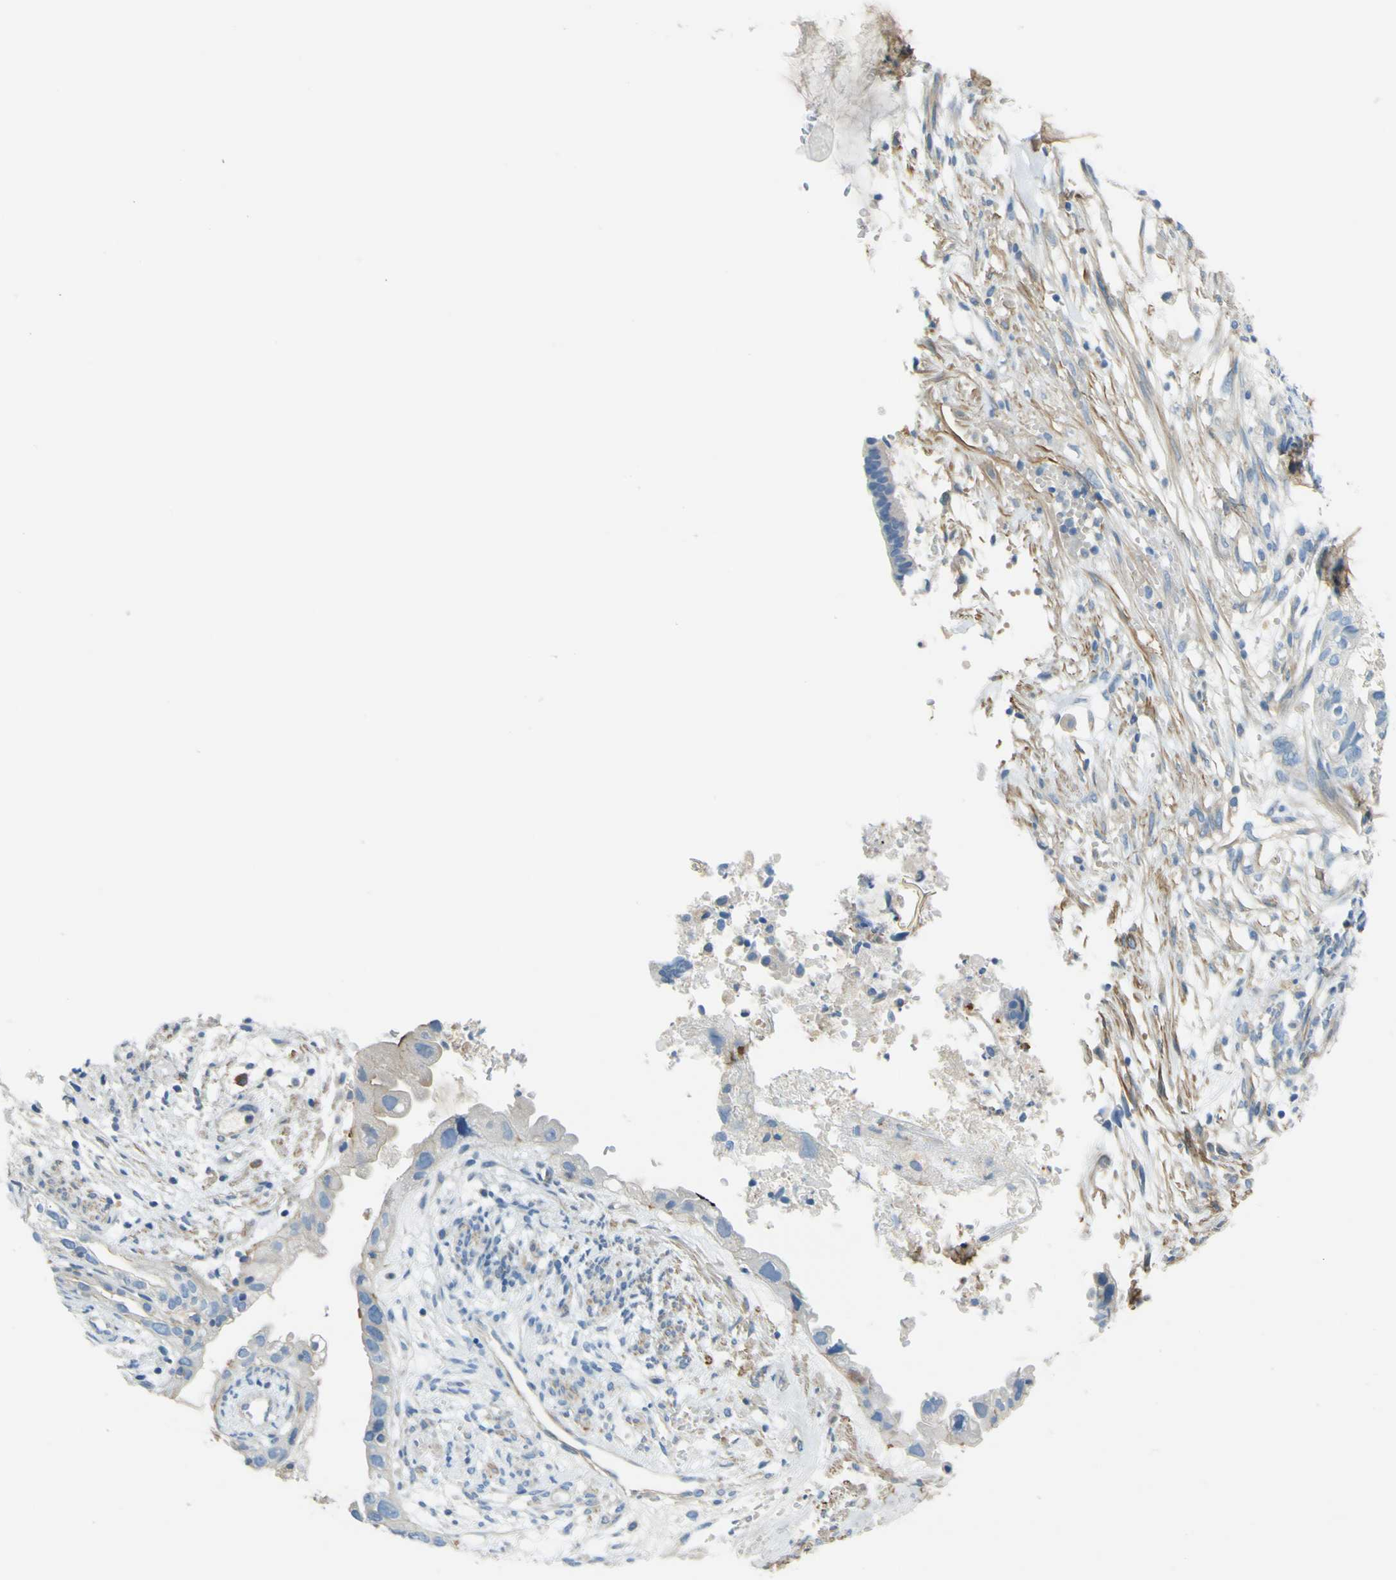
{"staining": {"intensity": "negative", "quantity": "none", "location": "none"}, "tissue": "cervical cancer", "cell_type": "Tumor cells", "image_type": "cancer", "snomed": [{"axis": "morphology", "description": "Normal tissue, NOS"}, {"axis": "morphology", "description": "Adenocarcinoma, NOS"}, {"axis": "topography", "description": "Cervix"}, {"axis": "topography", "description": "Endometrium"}], "caption": "A high-resolution micrograph shows immunohistochemistry (IHC) staining of cervical cancer, which displays no significant staining in tumor cells.", "gene": "OGN", "patient": {"sex": "female", "age": 86}}